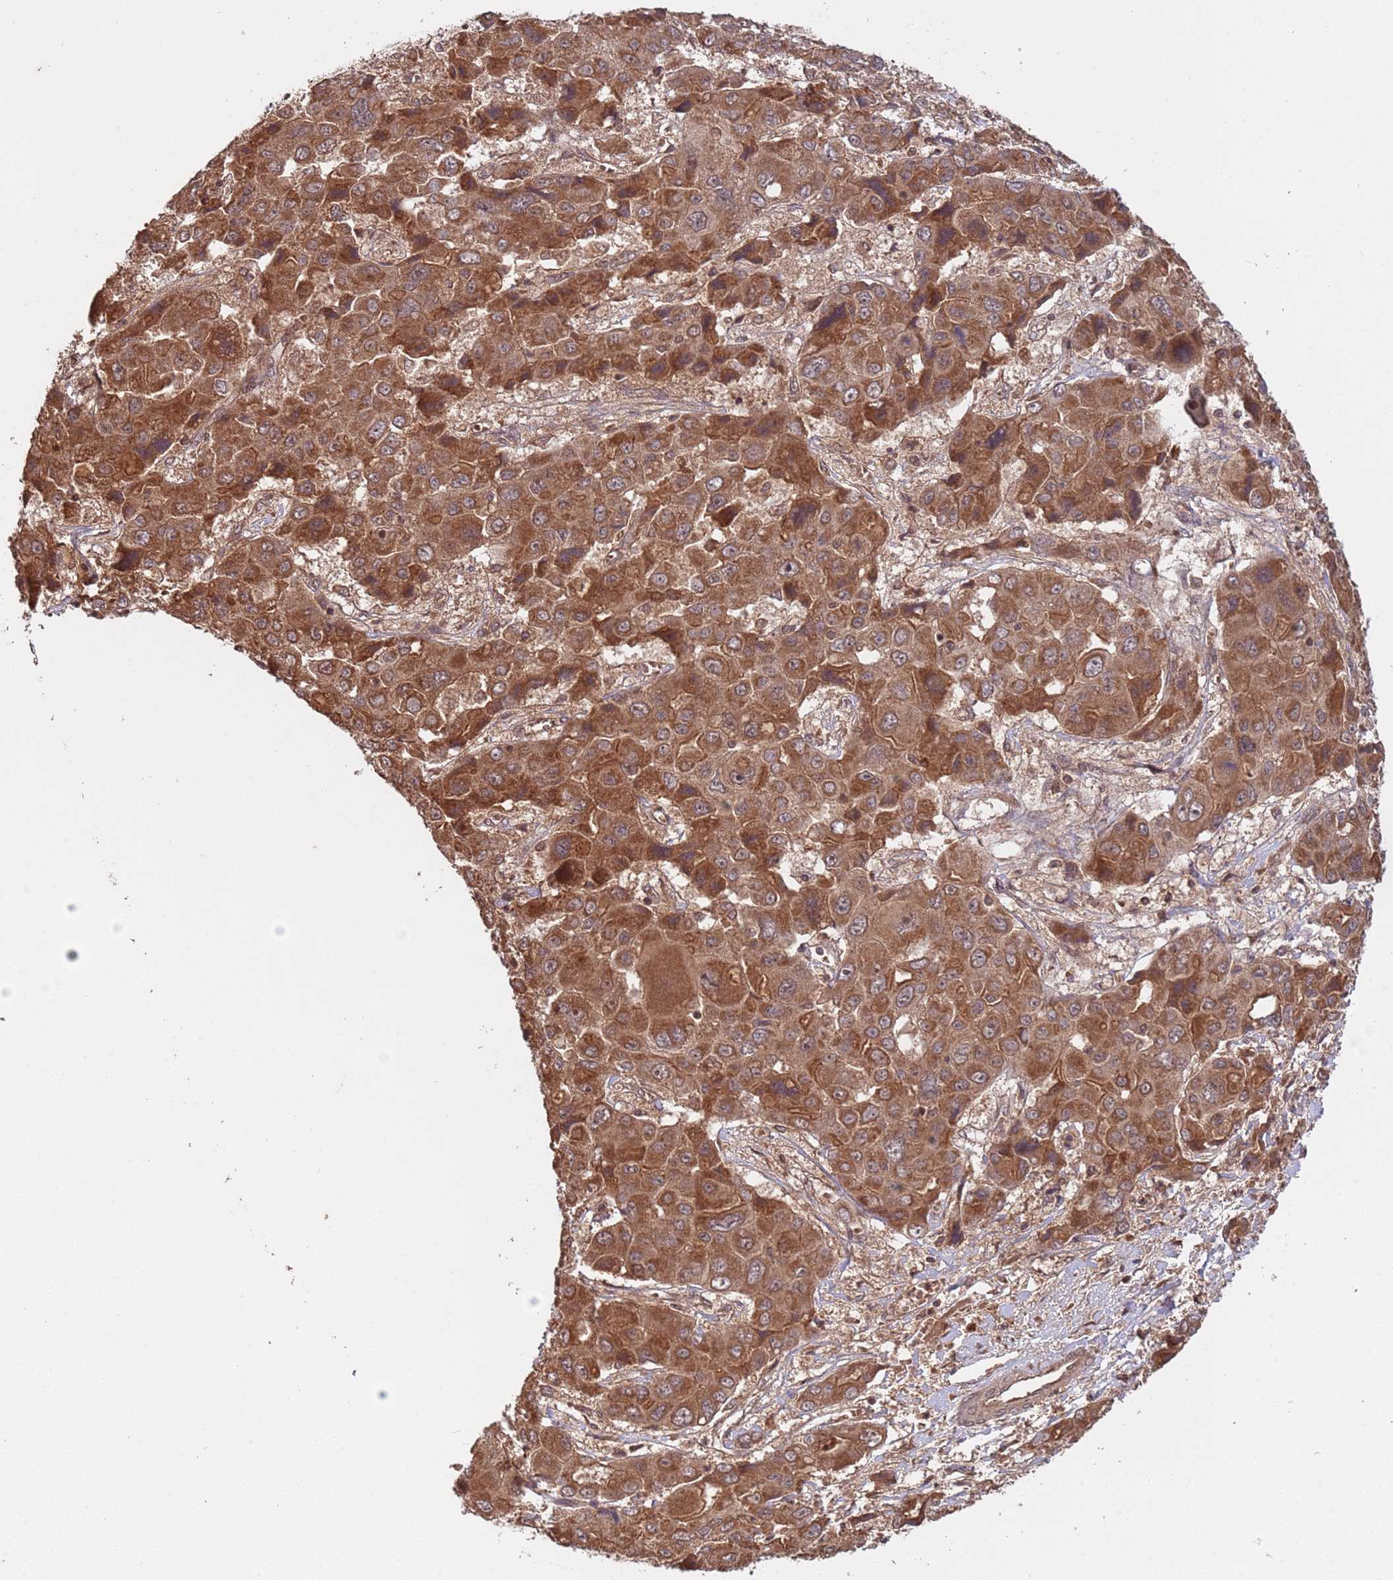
{"staining": {"intensity": "moderate", "quantity": ">75%", "location": "cytoplasmic/membranous,nuclear"}, "tissue": "liver cancer", "cell_type": "Tumor cells", "image_type": "cancer", "snomed": [{"axis": "morphology", "description": "Cholangiocarcinoma"}, {"axis": "topography", "description": "Liver"}], "caption": "Immunohistochemistry histopathology image of neoplastic tissue: human cholangiocarcinoma (liver) stained using immunohistochemistry (IHC) displays medium levels of moderate protein expression localized specifically in the cytoplasmic/membranous and nuclear of tumor cells, appearing as a cytoplasmic/membranous and nuclear brown color.", "gene": "ERI1", "patient": {"sex": "male", "age": 67}}